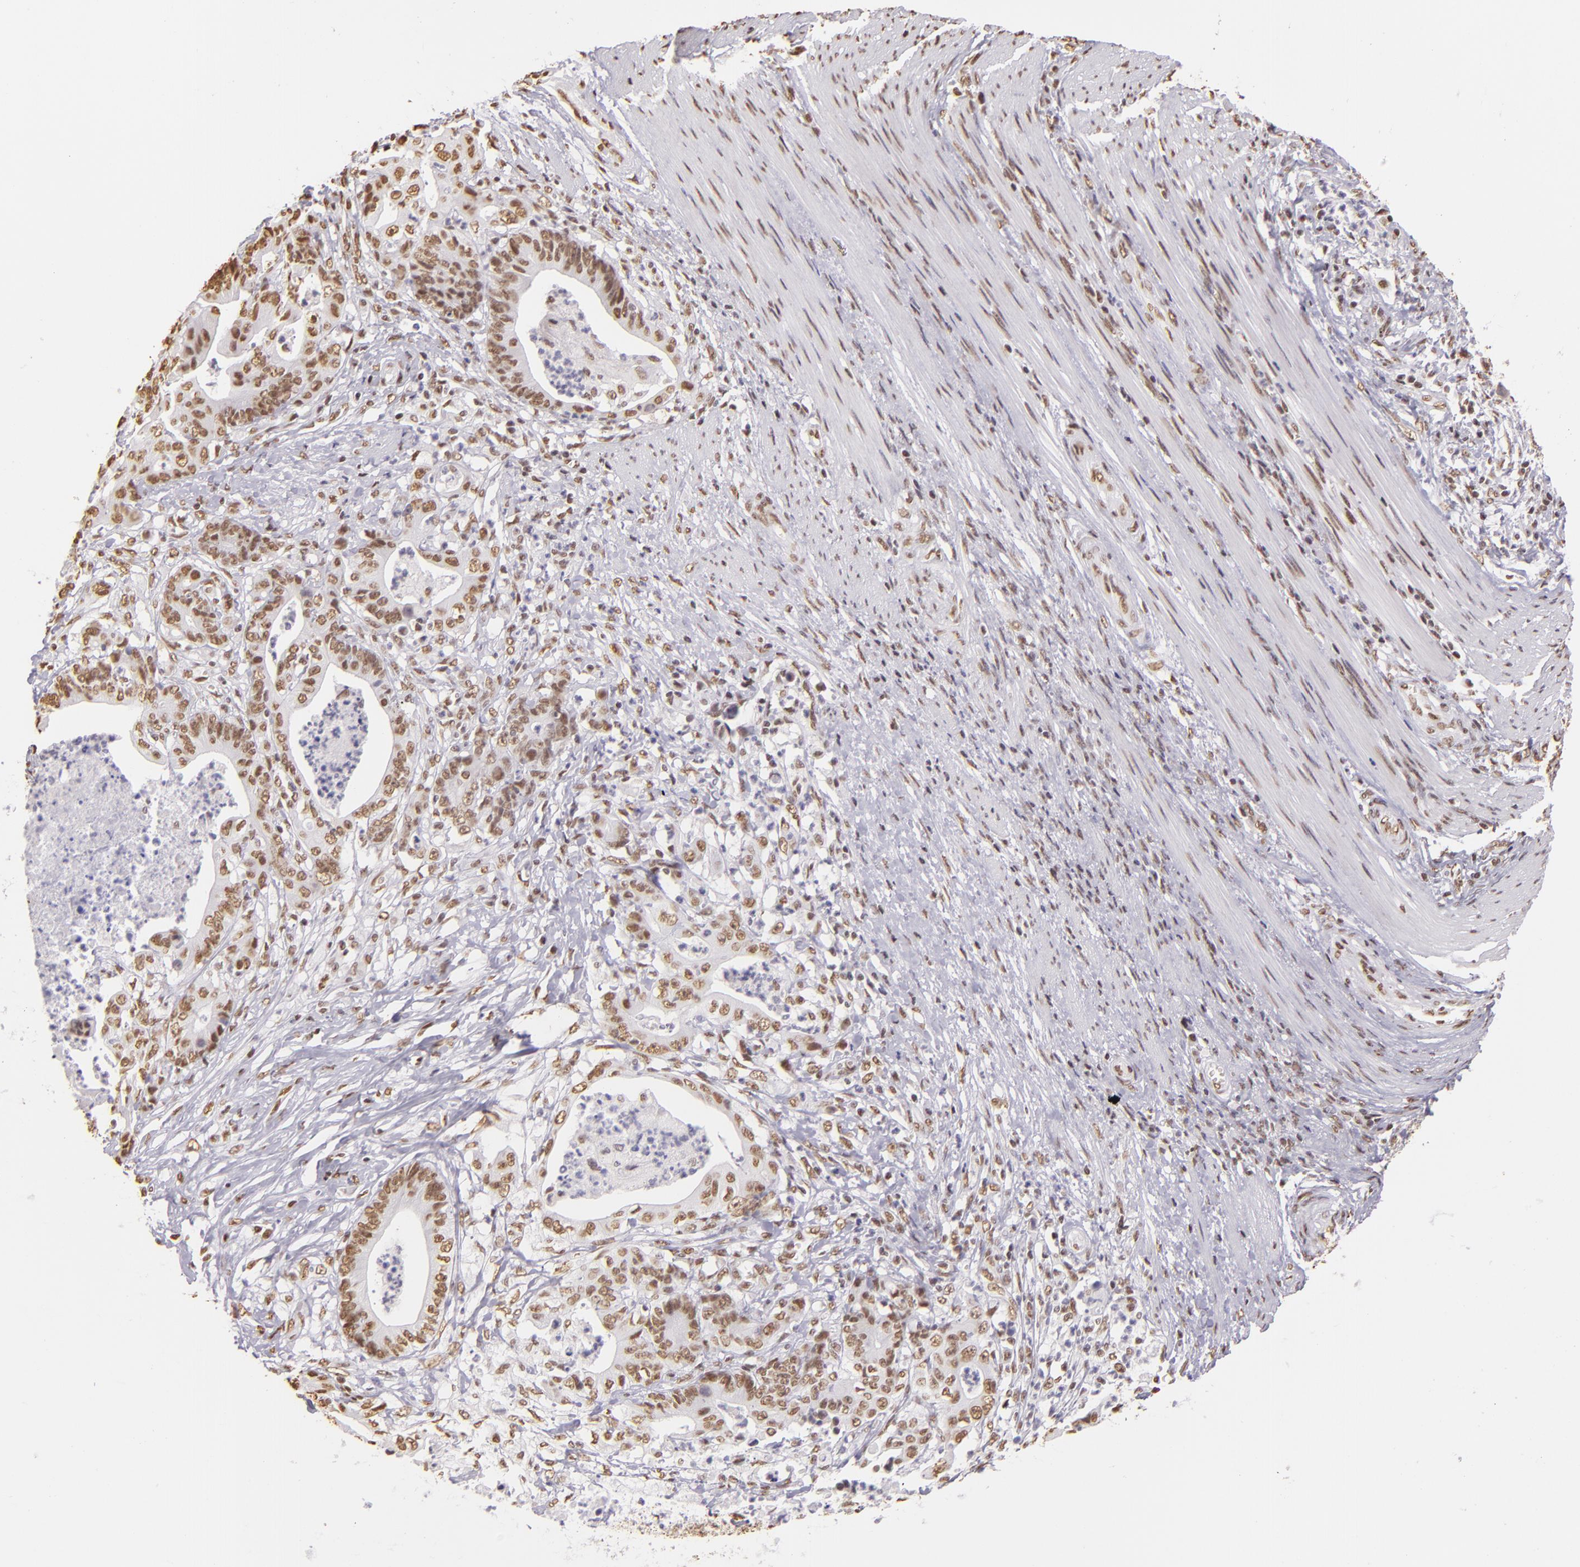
{"staining": {"intensity": "weak", "quantity": ">75%", "location": "nuclear"}, "tissue": "stomach cancer", "cell_type": "Tumor cells", "image_type": "cancer", "snomed": [{"axis": "morphology", "description": "Adenocarcinoma, NOS"}, {"axis": "topography", "description": "Stomach, lower"}], "caption": "High-power microscopy captured an immunohistochemistry (IHC) photomicrograph of stomach cancer (adenocarcinoma), revealing weak nuclear staining in approximately >75% of tumor cells.", "gene": "PAPOLA", "patient": {"sex": "female", "age": 86}}